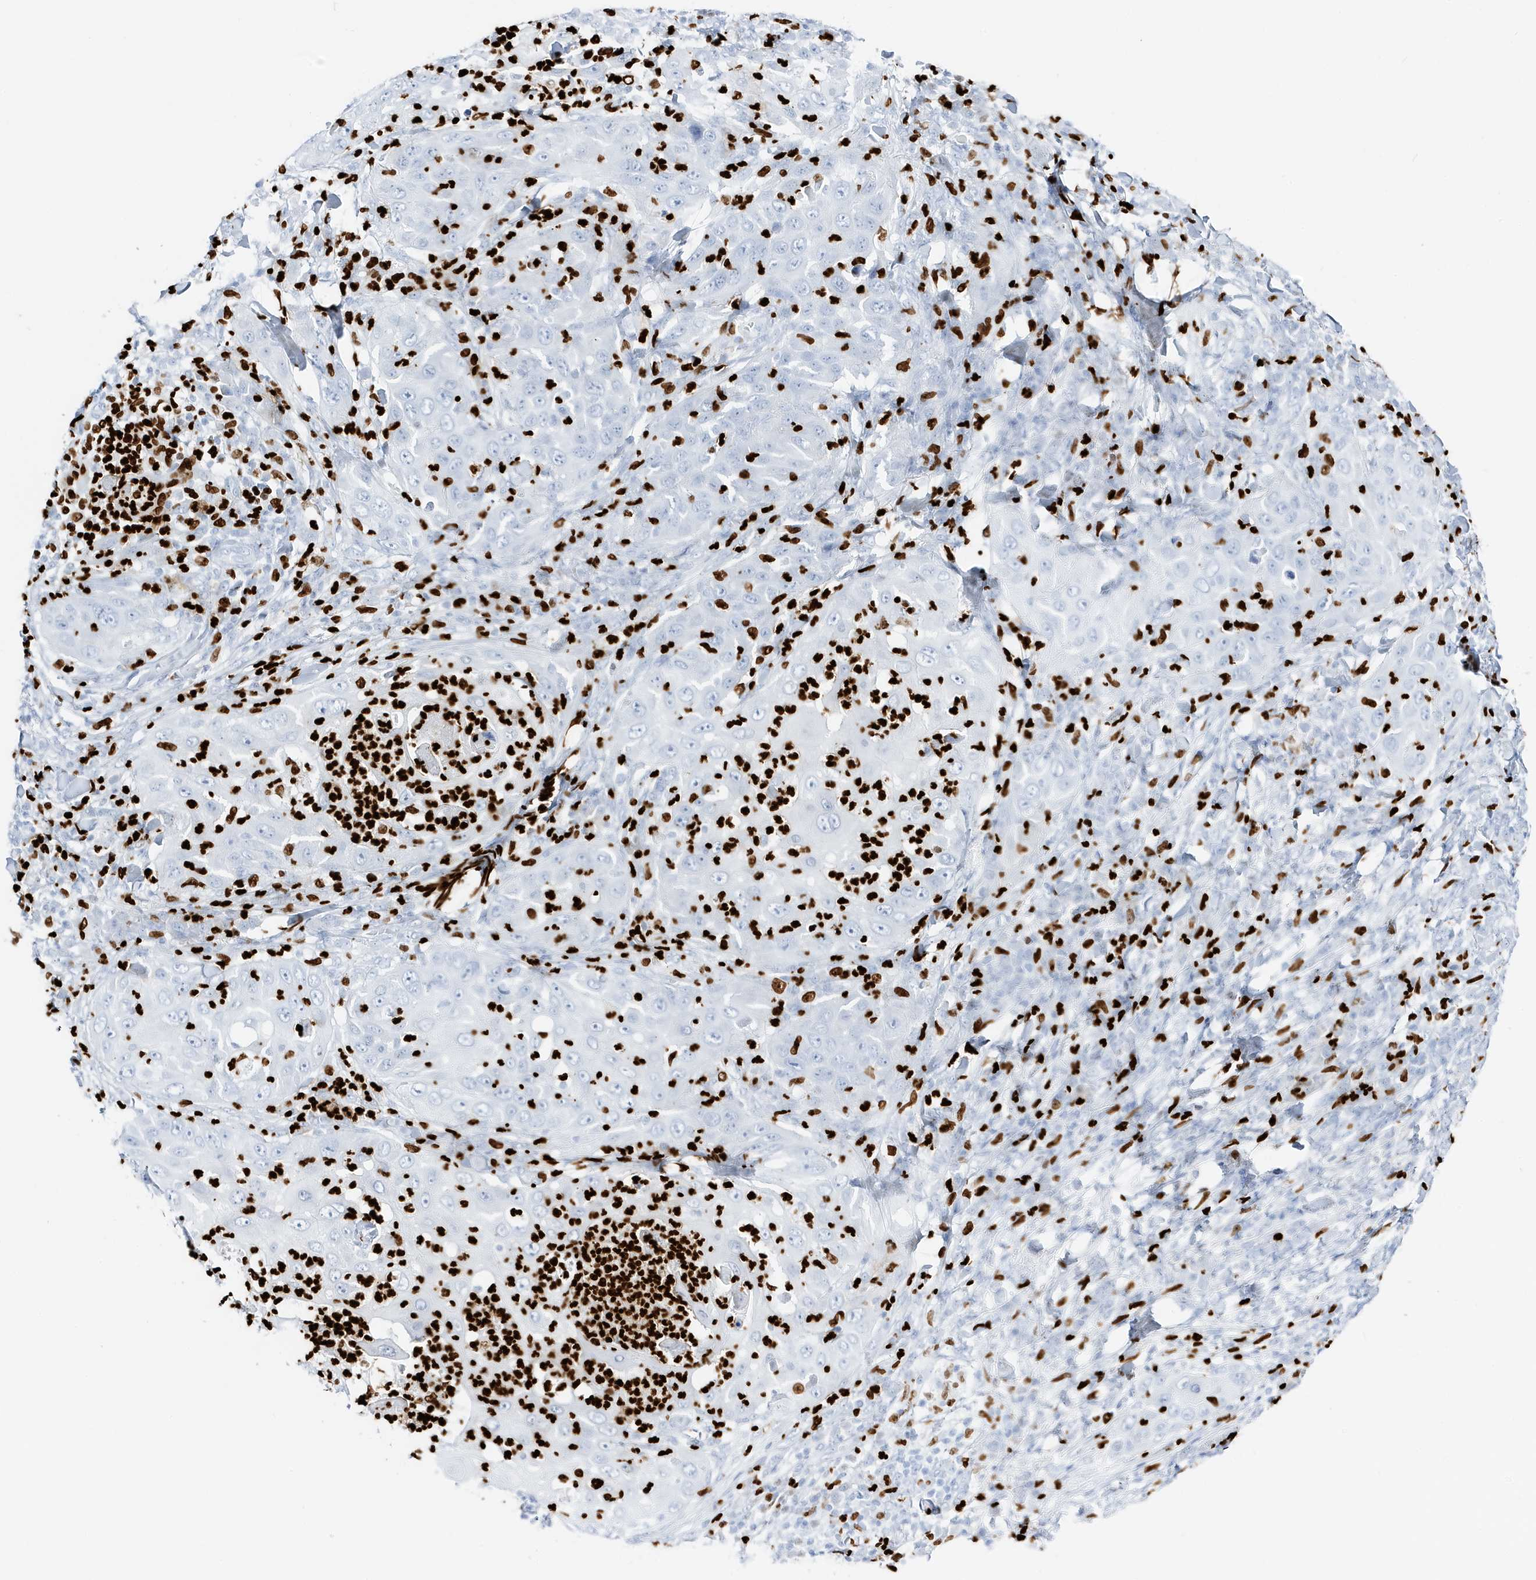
{"staining": {"intensity": "negative", "quantity": "none", "location": "none"}, "tissue": "skin cancer", "cell_type": "Tumor cells", "image_type": "cancer", "snomed": [{"axis": "morphology", "description": "Squamous cell carcinoma, NOS"}, {"axis": "topography", "description": "Skin"}], "caption": "A histopathology image of human squamous cell carcinoma (skin) is negative for staining in tumor cells.", "gene": "MNDA", "patient": {"sex": "female", "age": 44}}